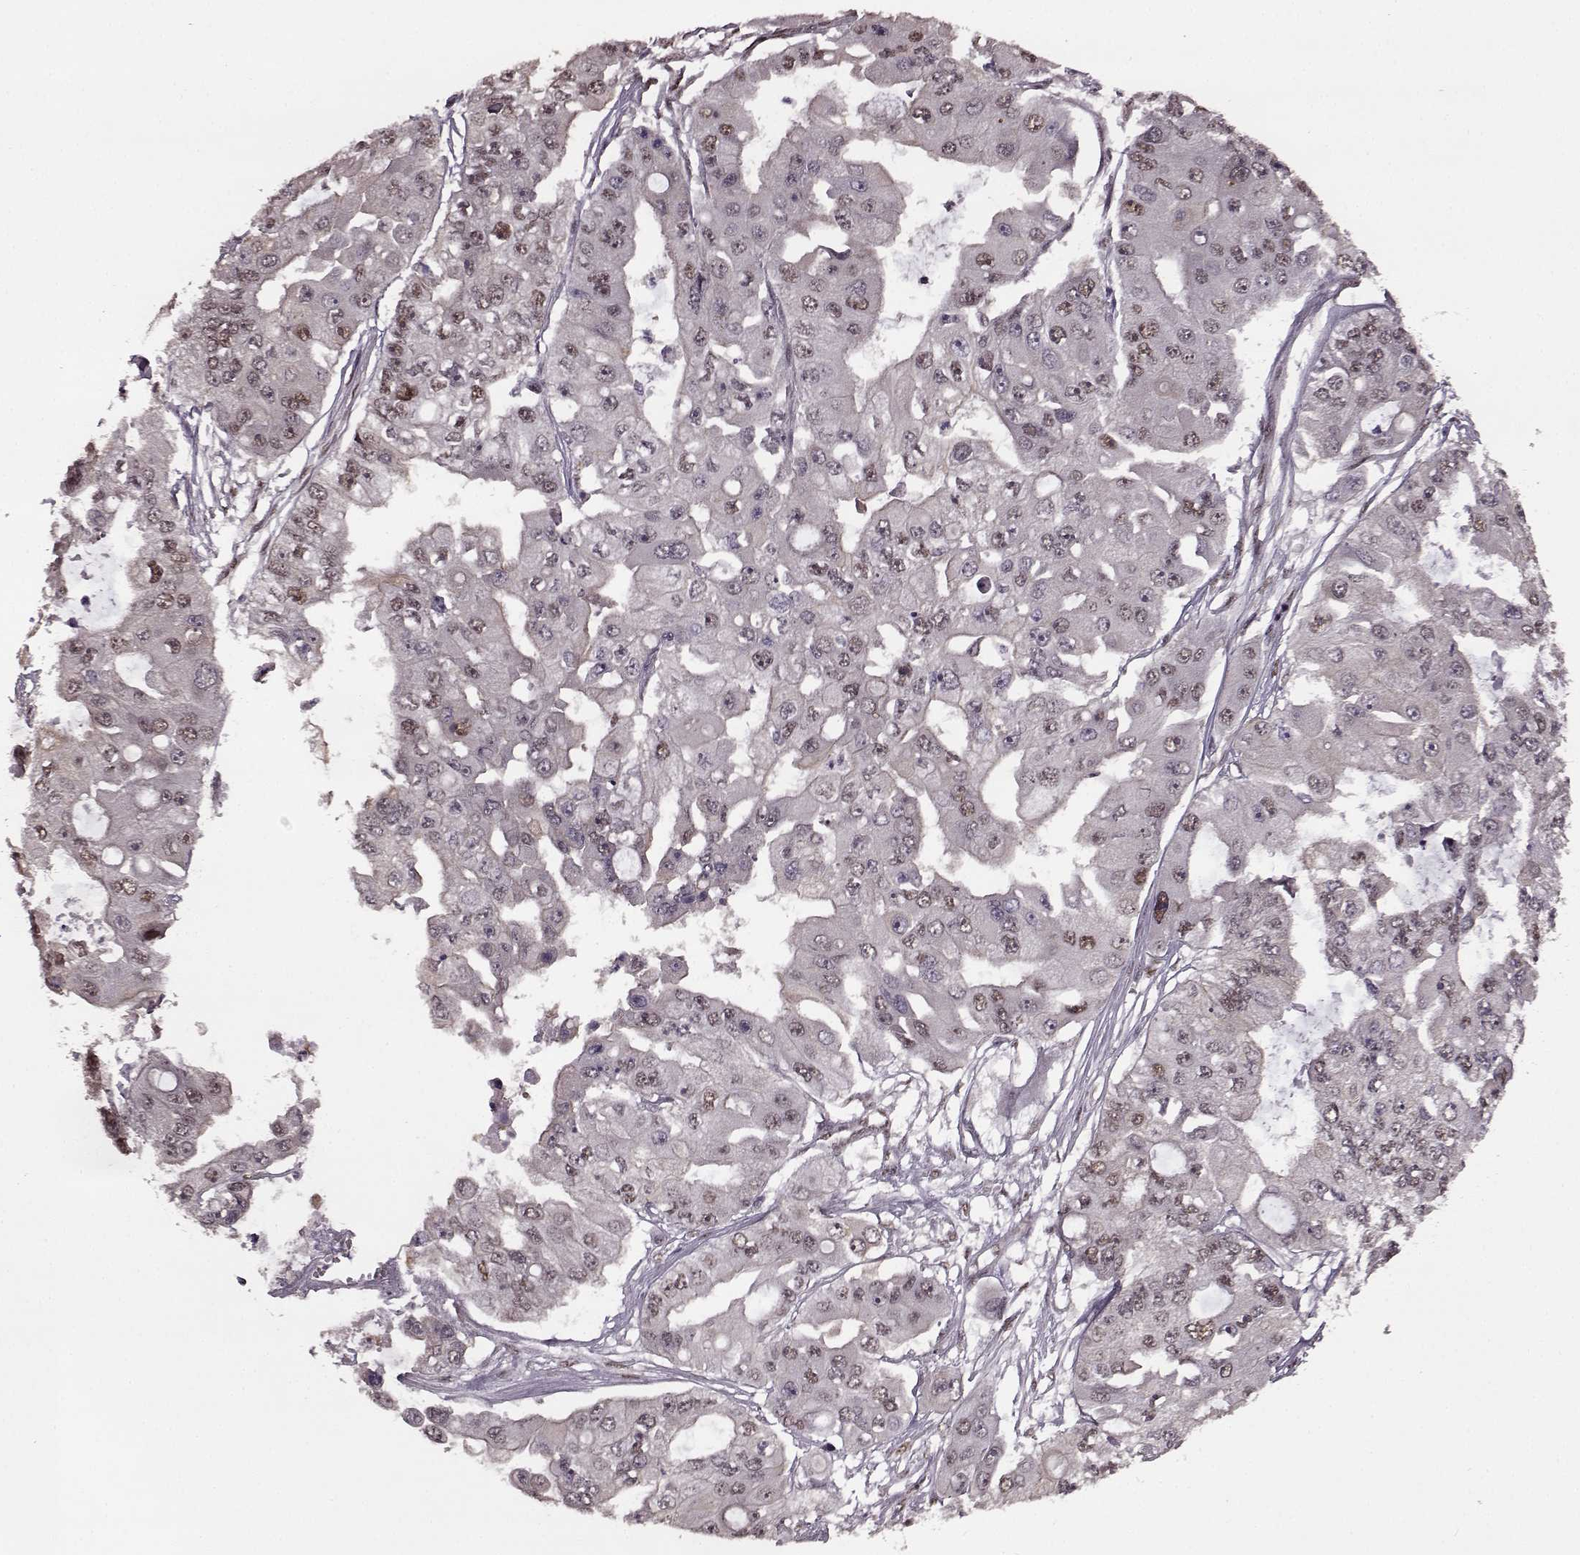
{"staining": {"intensity": "weak", "quantity": "<25%", "location": "nuclear"}, "tissue": "ovarian cancer", "cell_type": "Tumor cells", "image_type": "cancer", "snomed": [{"axis": "morphology", "description": "Cystadenocarcinoma, serous, NOS"}, {"axis": "topography", "description": "Ovary"}], "caption": "Tumor cells show no significant protein staining in ovarian cancer (serous cystadenocarcinoma).", "gene": "FTO", "patient": {"sex": "female", "age": 56}}